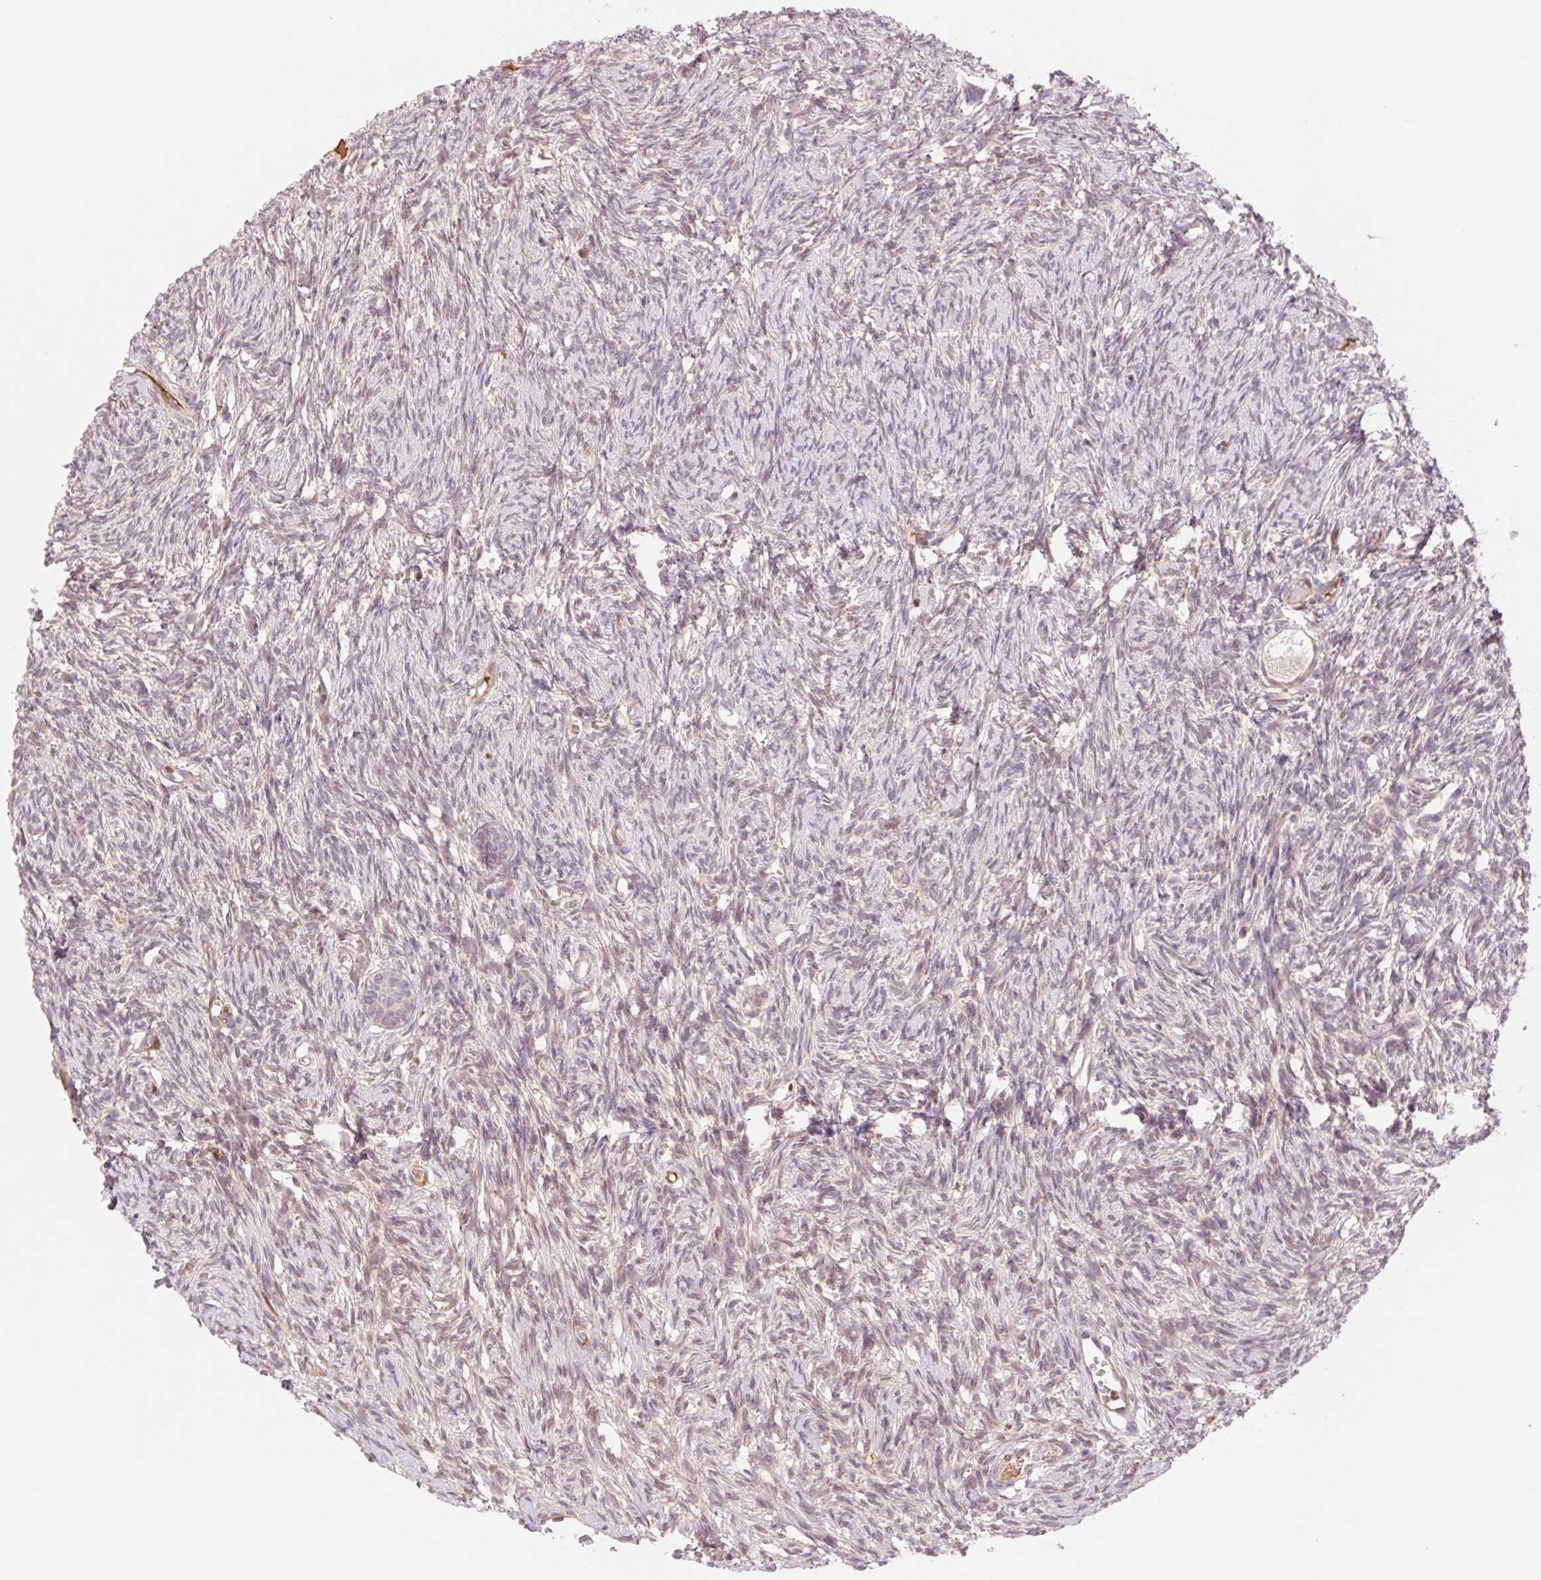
{"staining": {"intensity": "weak", "quantity": "25%-75%", "location": "cytoplasmic/membranous,nuclear"}, "tissue": "ovary", "cell_type": "Follicle cells", "image_type": "normal", "snomed": [{"axis": "morphology", "description": "Normal tissue, NOS"}, {"axis": "topography", "description": "Ovary"}], "caption": "This histopathology image reveals IHC staining of unremarkable human ovary, with low weak cytoplasmic/membranous,nuclear staining in about 25%-75% of follicle cells.", "gene": "HEBP1", "patient": {"sex": "female", "age": 33}}